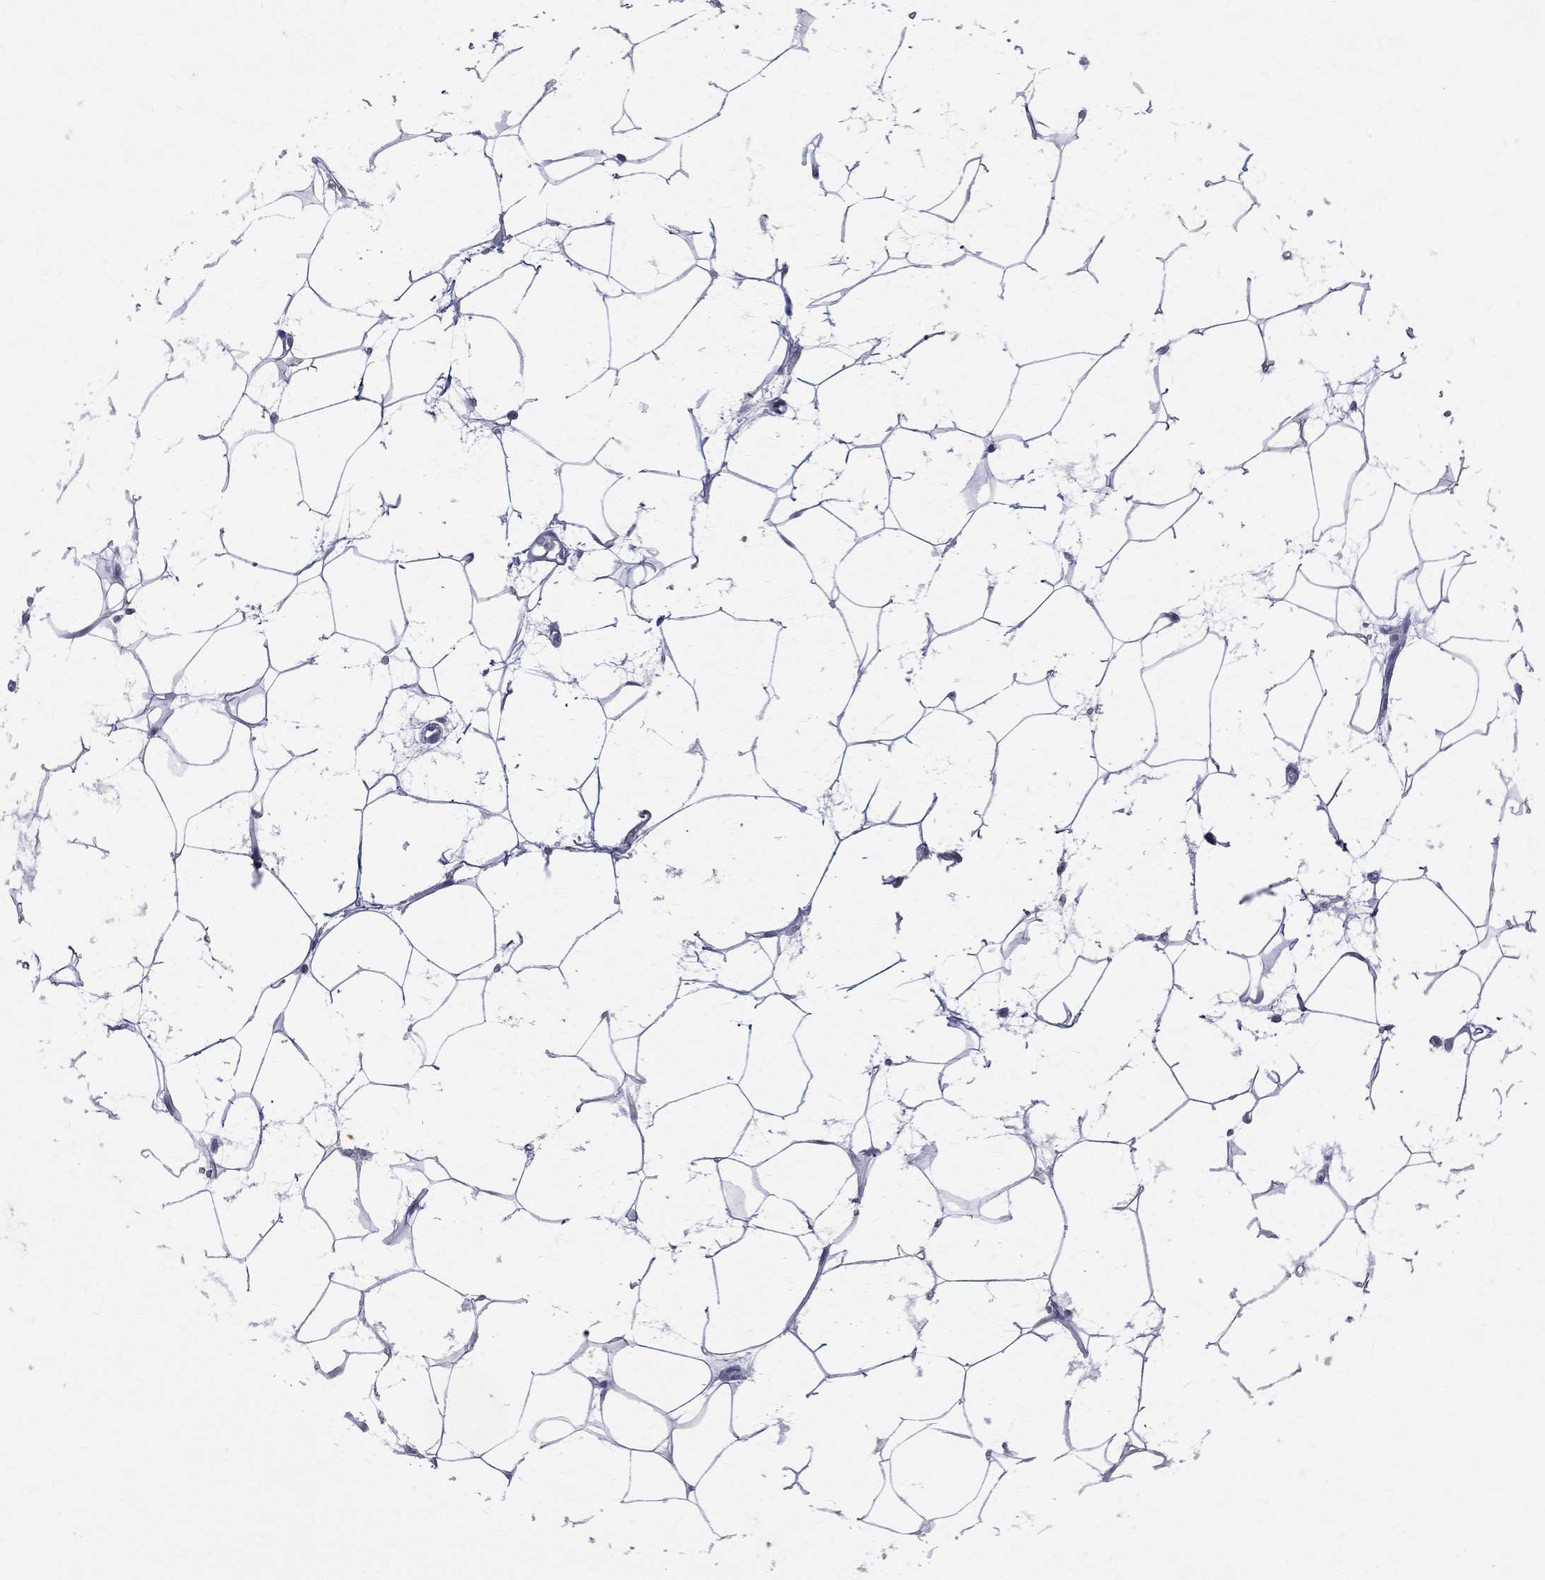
{"staining": {"intensity": "negative", "quantity": "none", "location": "none"}, "tissue": "adipose tissue", "cell_type": "Adipocytes", "image_type": "normal", "snomed": [{"axis": "morphology", "description": "Normal tissue, NOS"}, {"axis": "topography", "description": "Breast"}], "caption": "High magnification brightfield microscopy of unremarkable adipose tissue stained with DAB (brown) and counterstained with hematoxylin (blue): adipocytes show no significant staining. Nuclei are stained in blue.", "gene": "DLG4", "patient": {"sex": "female", "age": 49}}